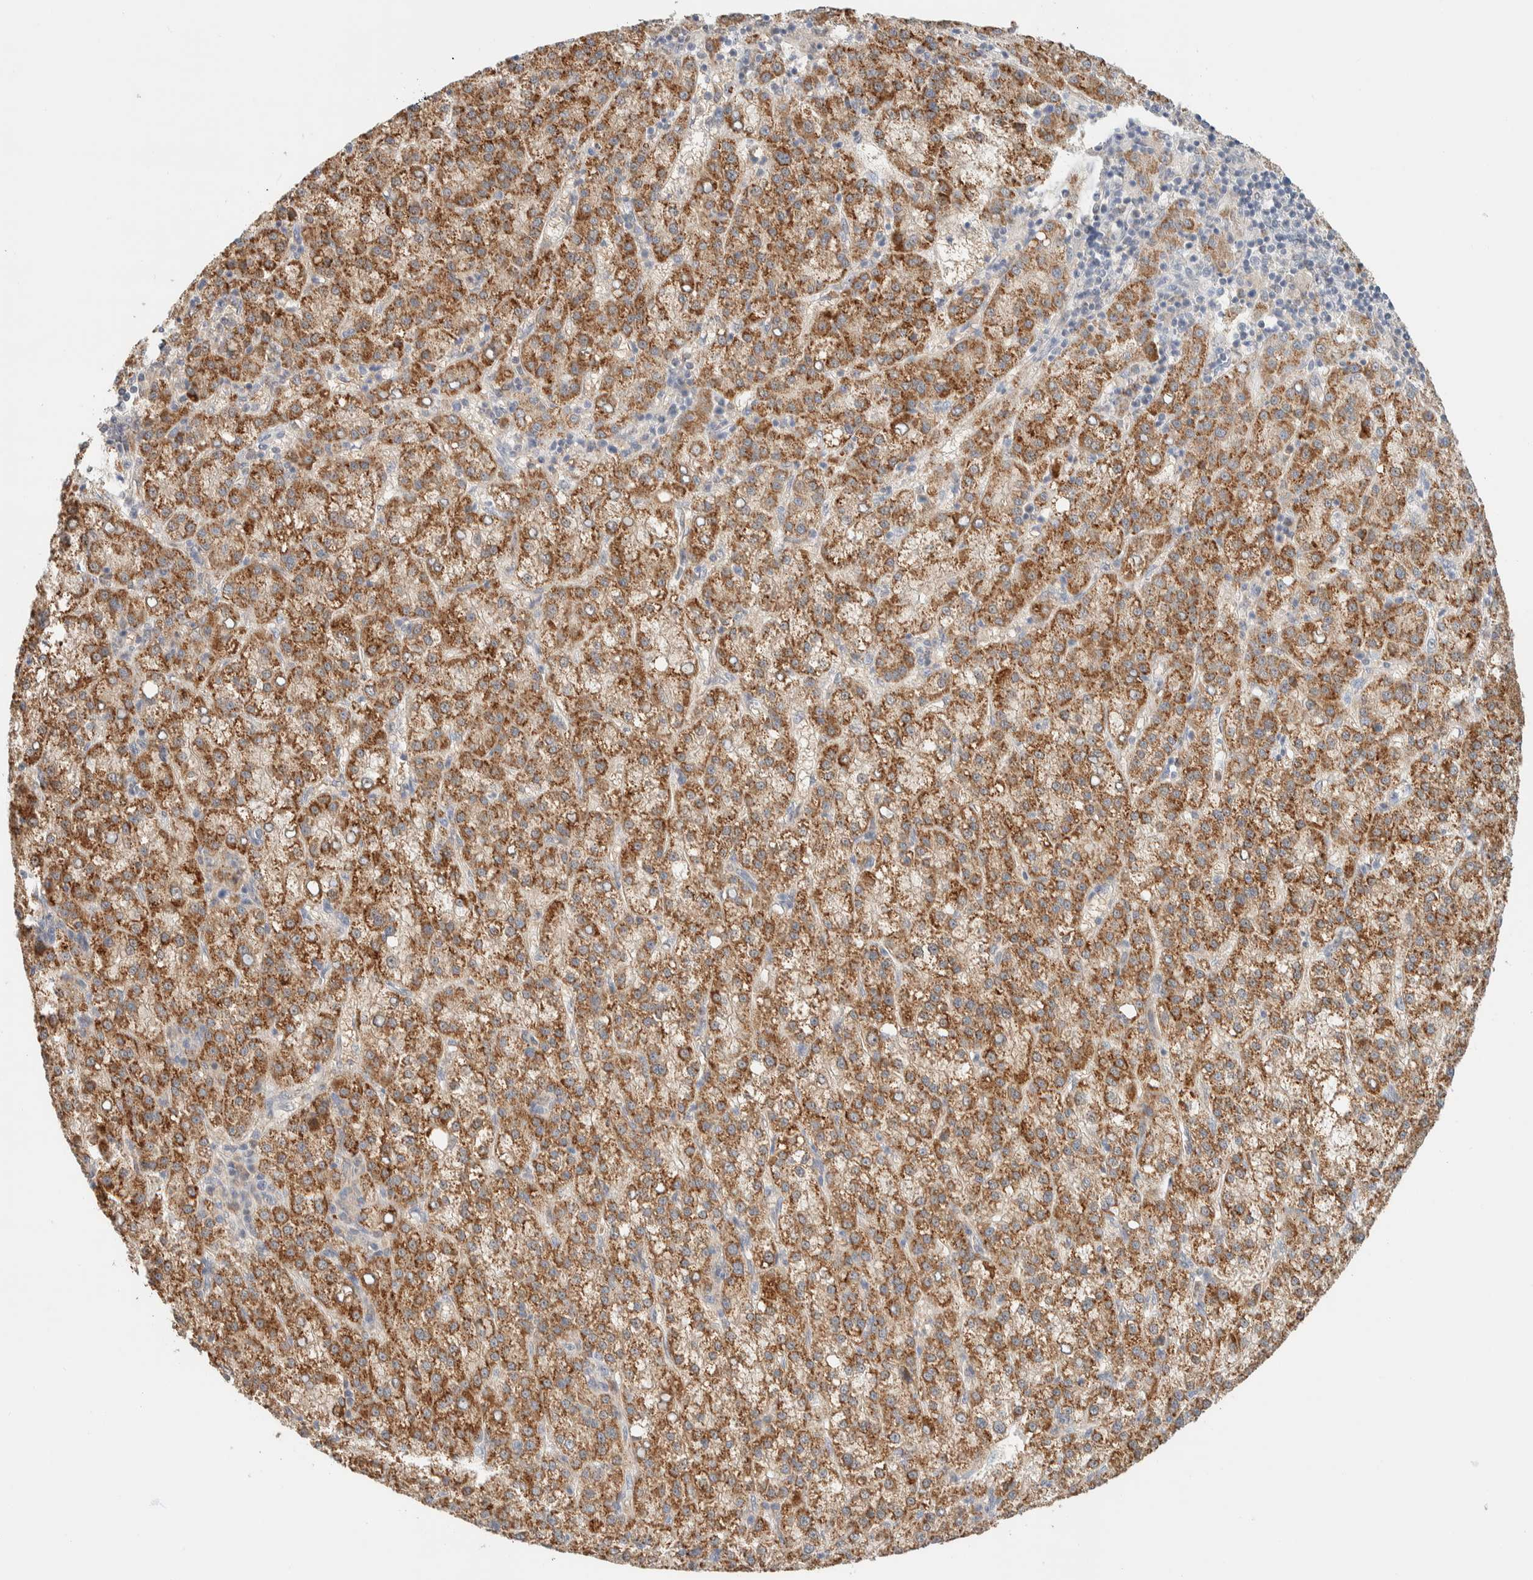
{"staining": {"intensity": "moderate", "quantity": ">75%", "location": "cytoplasmic/membranous"}, "tissue": "liver cancer", "cell_type": "Tumor cells", "image_type": "cancer", "snomed": [{"axis": "morphology", "description": "Carcinoma, Hepatocellular, NOS"}, {"axis": "topography", "description": "Liver"}], "caption": "Immunohistochemistry staining of liver cancer (hepatocellular carcinoma), which exhibits medium levels of moderate cytoplasmic/membranous positivity in approximately >75% of tumor cells indicating moderate cytoplasmic/membranous protein staining. The staining was performed using DAB (3,3'-diaminobenzidine) (brown) for protein detection and nuclei were counterstained in hematoxylin (blue).", "gene": "HDHD3", "patient": {"sex": "female", "age": 58}}